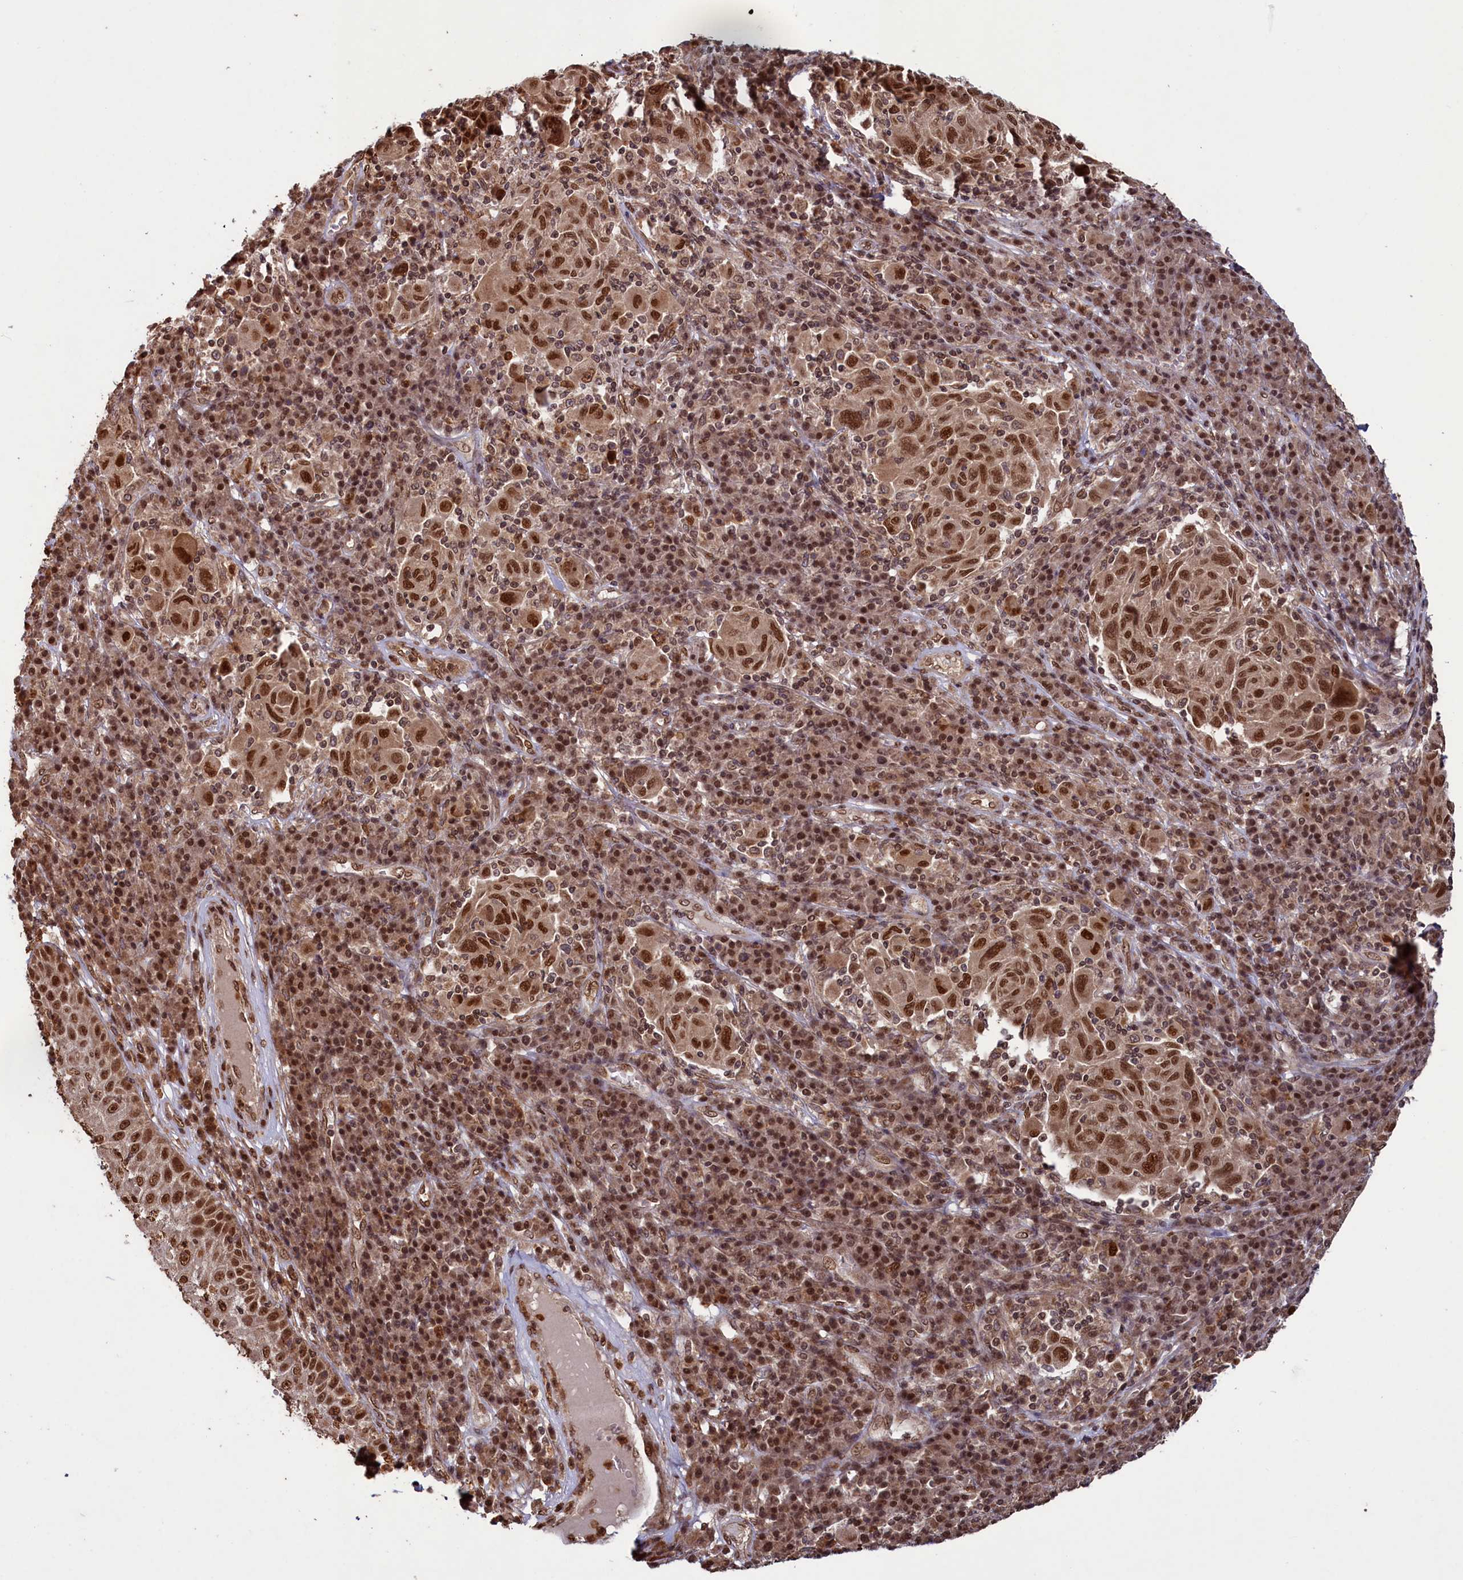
{"staining": {"intensity": "strong", "quantity": ">75%", "location": "nuclear"}, "tissue": "melanoma", "cell_type": "Tumor cells", "image_type": "cancer", "snomed": [{"axis": "morphology", "description": "Malignant melanoma, NOS"}, {"axis": "topography", "description": "Skin"}], "caption": "Protein expression analysis of melanoma exhibits strong nuclear staining in about >75% of tumor cells.", "gene": "NAE1", "patient": {"sex": "male", "age": 53}}